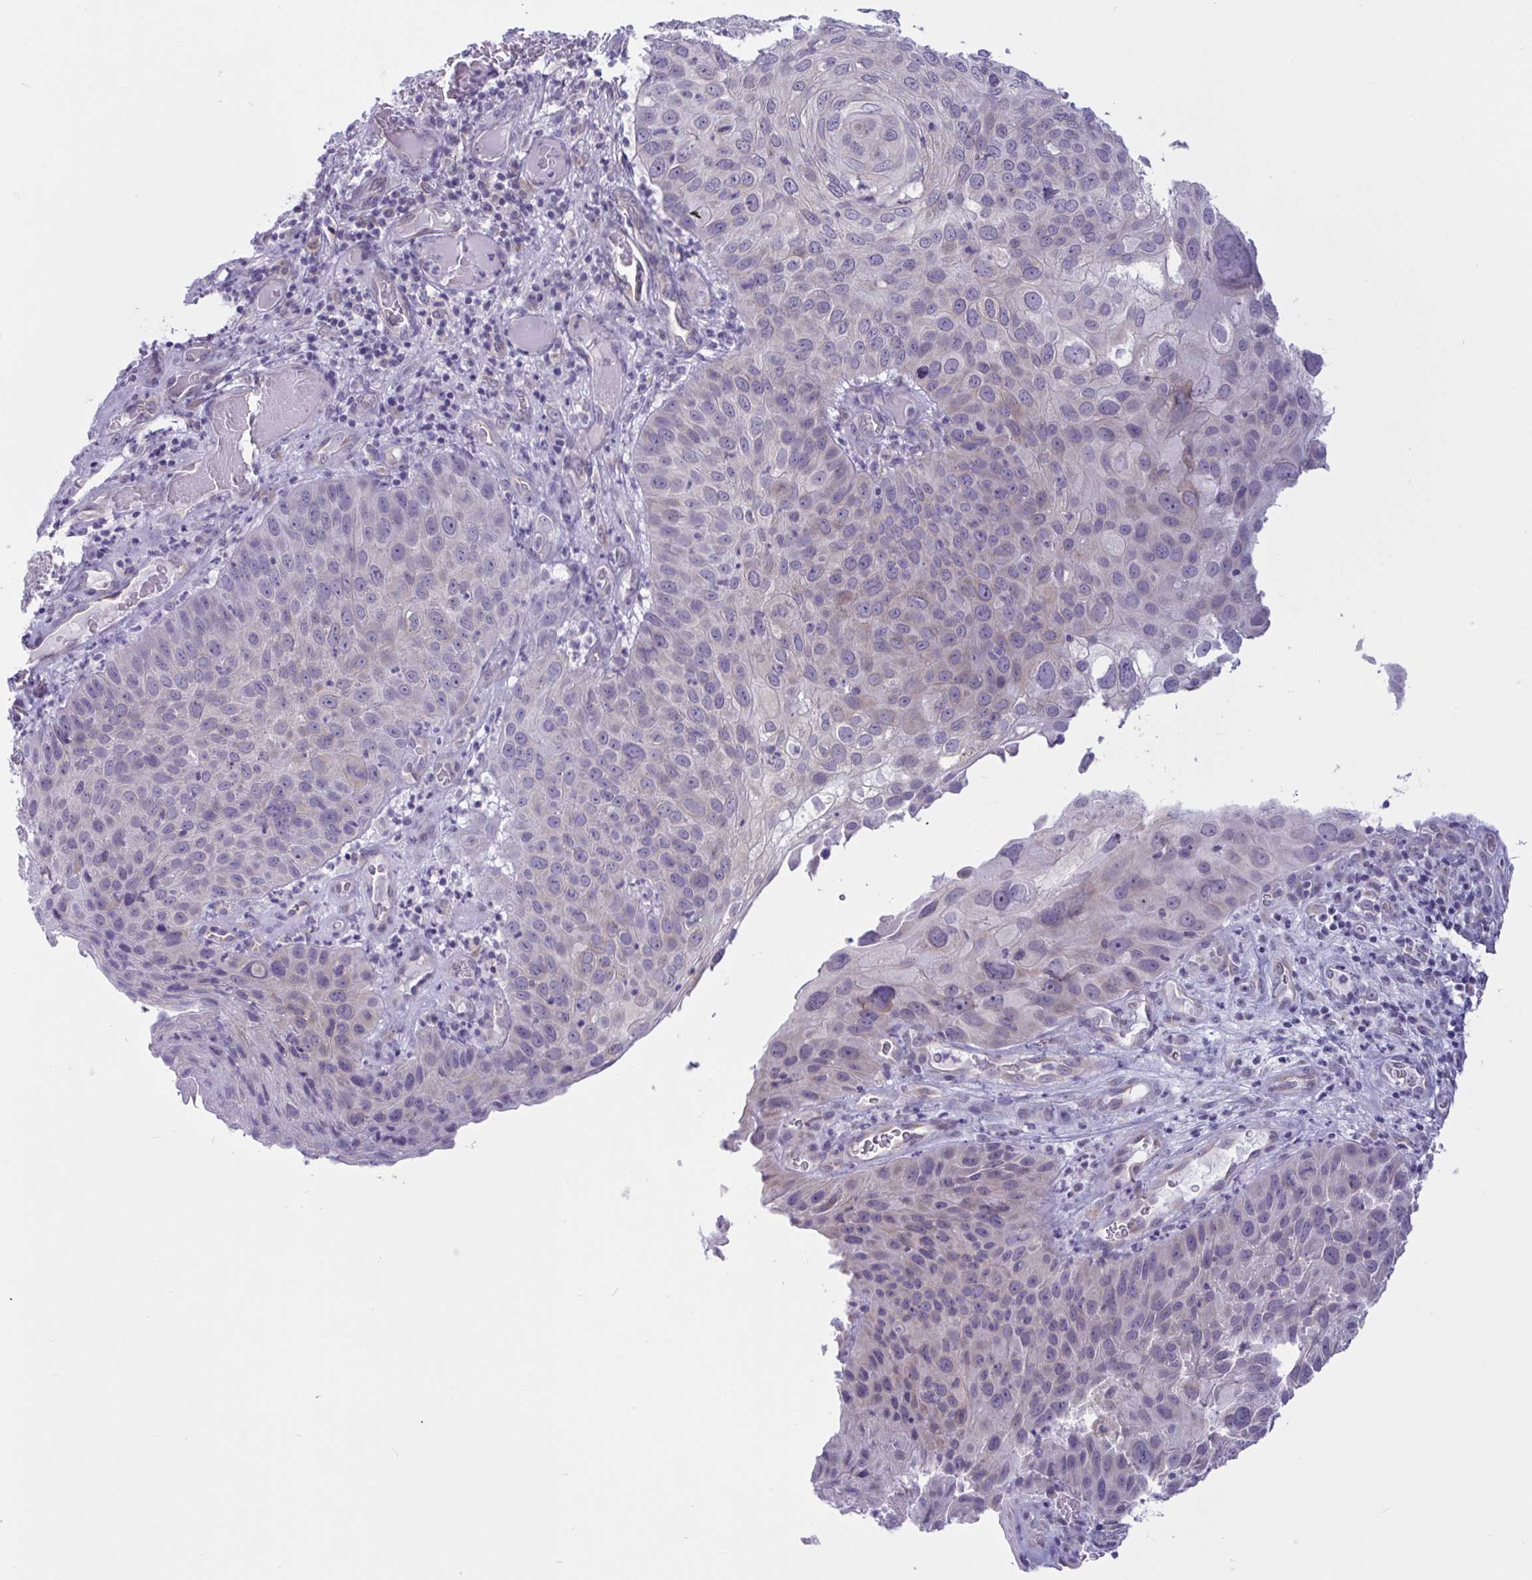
{"staining": {"intensity": "negative", "quantity": "none", "location": "none"}, "tissue": "skin cancer", "cell_type": "Tumor cells", "image_type": "cancer", "snomed": [{"axis": "morphology", "description": "Squamous cell carcinoma, NOS"}, {"axis": "topography", "description": "Skin"}], "caption": "Immunohistochemistry (IHC) histopathology image of neoplastic tissue: human squamous cell carcinoma (skin) stained with DAB (3,3'-diaminobenzidine) shows no significant protein positivity in tumor cells.", "gene": "CAMLG", "patient": {"sex": "male", "age": 87}}